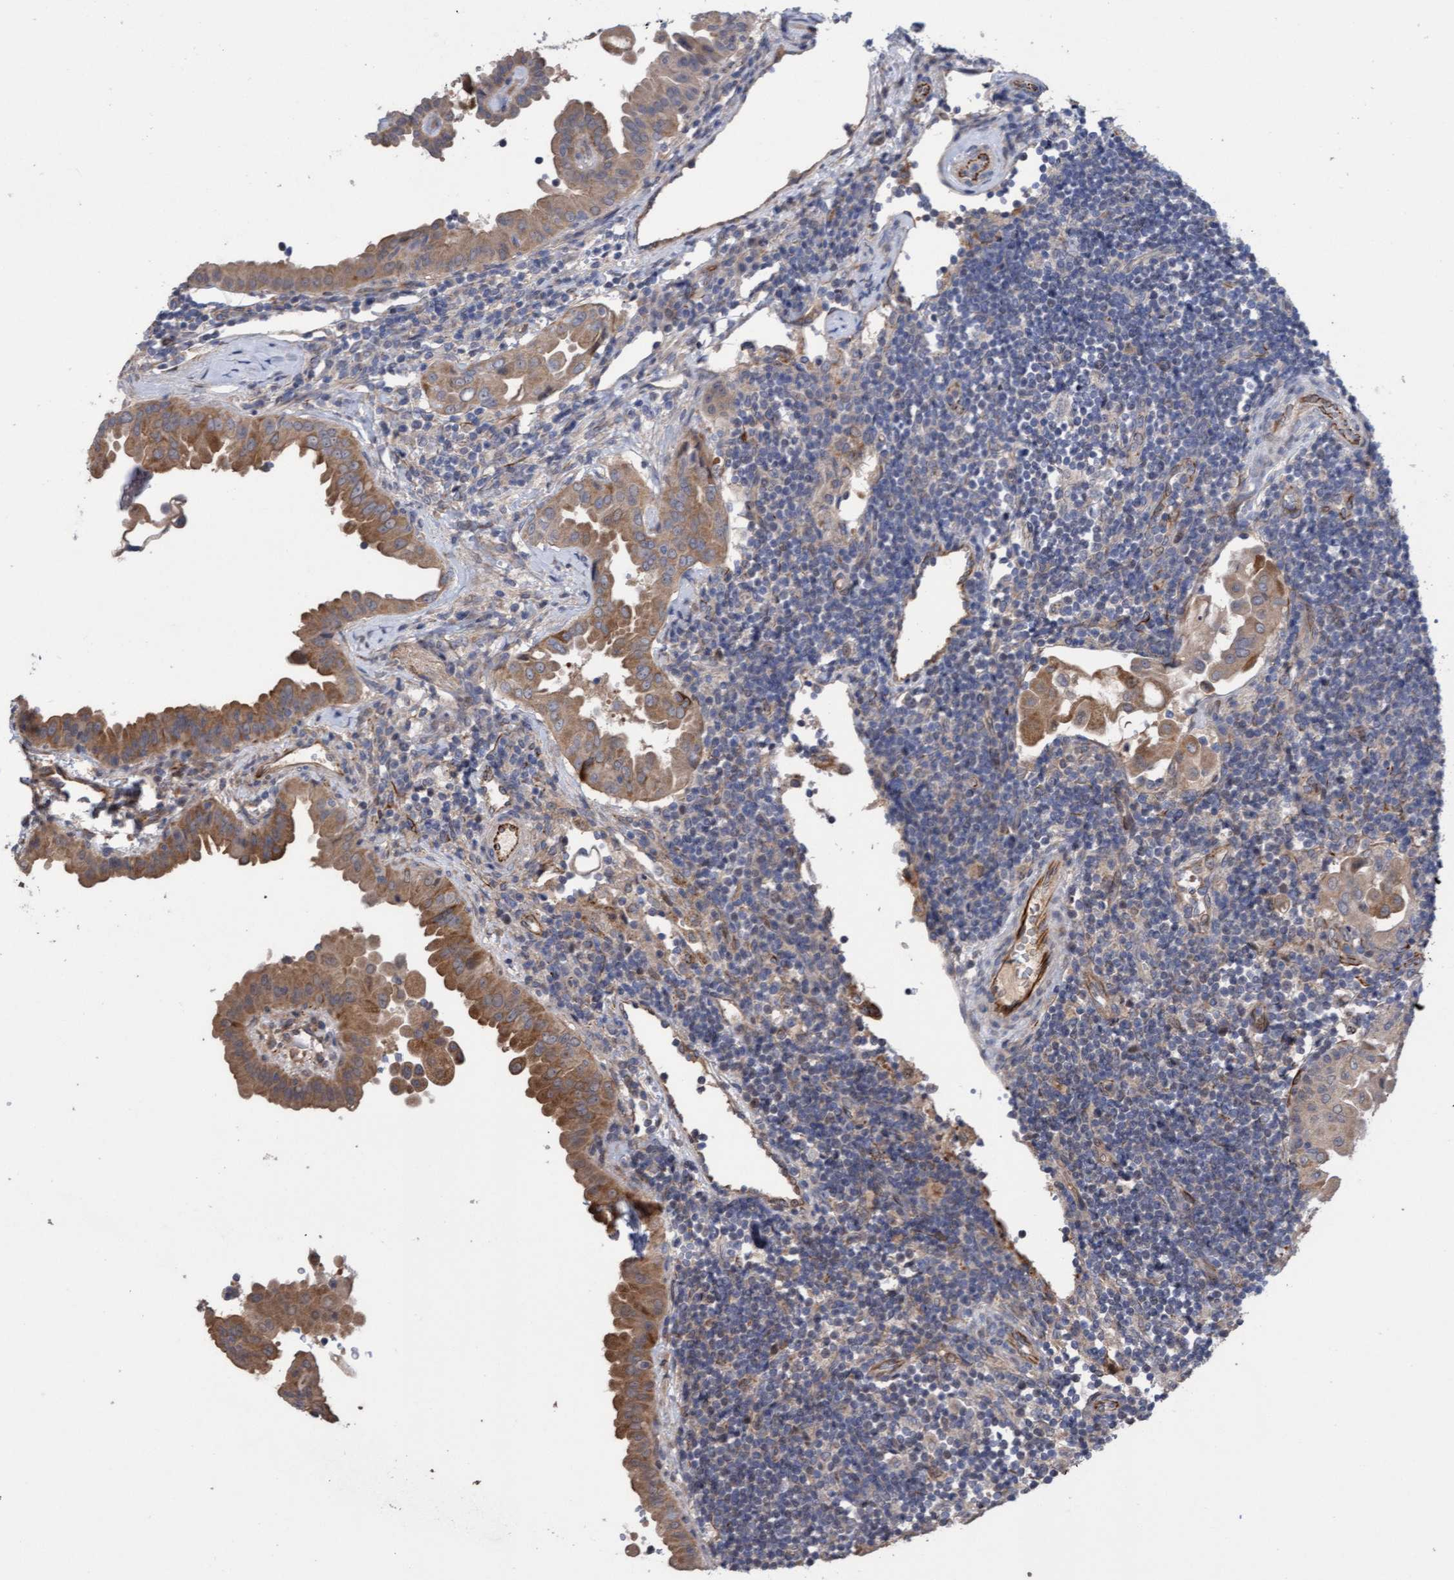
{"staining": {"intensity": "moderate", "quantity": ">75%", "location": "cytoplasmic/membranous"}, "tissue": "thyroid cancer", "cell_type": "Tumor cells", "image_type": "cancer", "snomed": [{"axis": "morphology", "description": "Papillary adenocarcinoma, NOS"}, {"axis": "topography", "description": "Thyroid gland"}], "caption": "This histopathology image displays thyroid cancer (papillary adenocarcinoma) stained with IHC to label a protein in brown. The cytoplasmic/membranous of tumor cells show moderate positivity for the protein. Nuclei are counter-stained blue.", "gene": "ITFG1", "patient": {"sex": "male", "age": 33}}